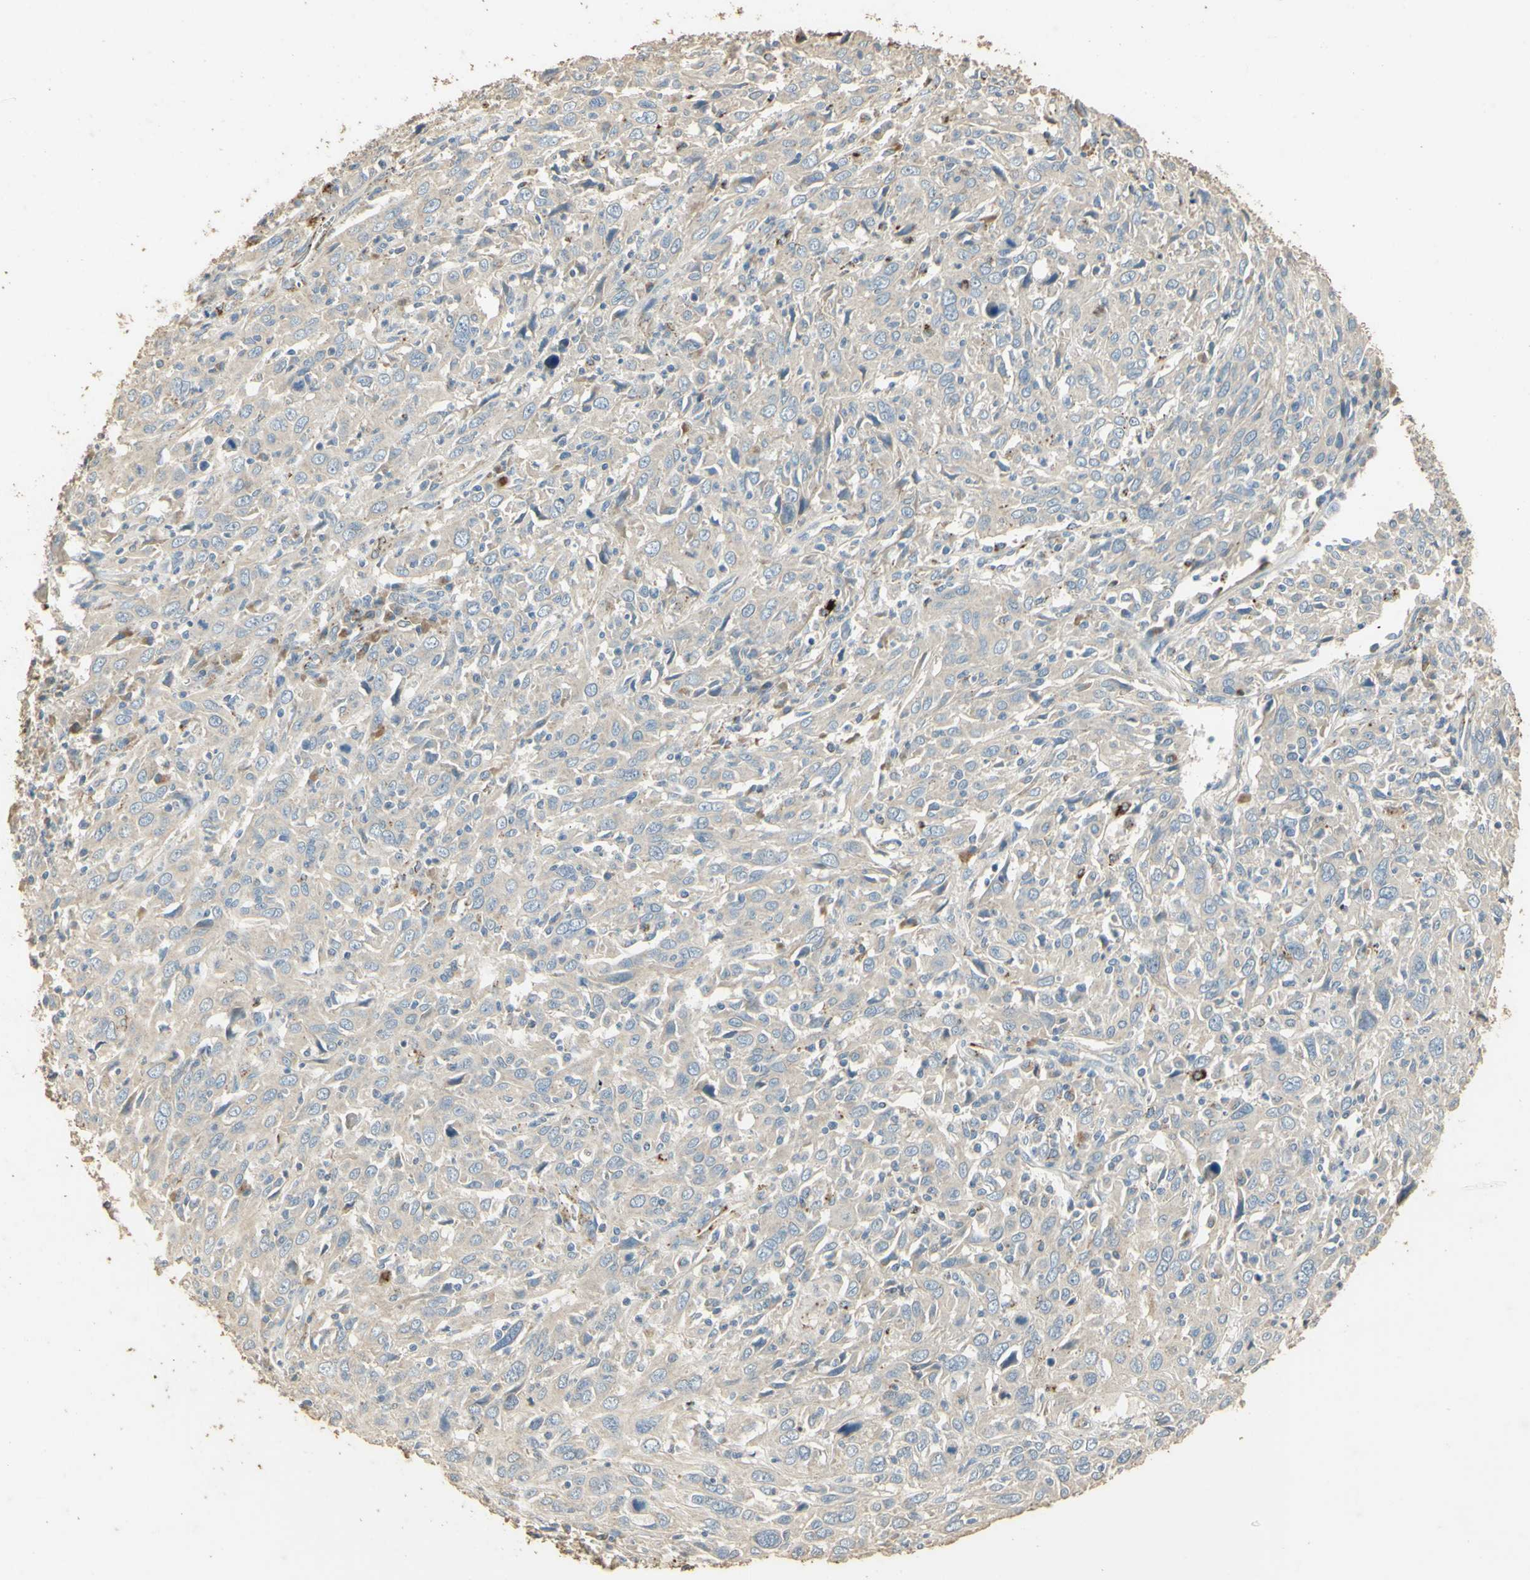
{"staining": {"intensity": "negative", "quantity": "none", "location": "none"}, "tissue": "cervical cancer", "cell_type": "Tumor cells", "image_type": "cancer", "snomed": [{"axis": "morphology", "description": "Squamous cell carcinoma, NOS"}, {"axis": "topography", "description": "Cervix"}], "caption": "Immunohistochemistry image of neoplastic tissue: human squamous cell carcinoma (cervical) stained with DAB shows no significant protein staining in tumor cells. (DAB immunohistochemistry (IHC) with hematoxylin counter stain).", "gene": "ARHGEF17", "patient": {"sex": "female", "age": 46}}